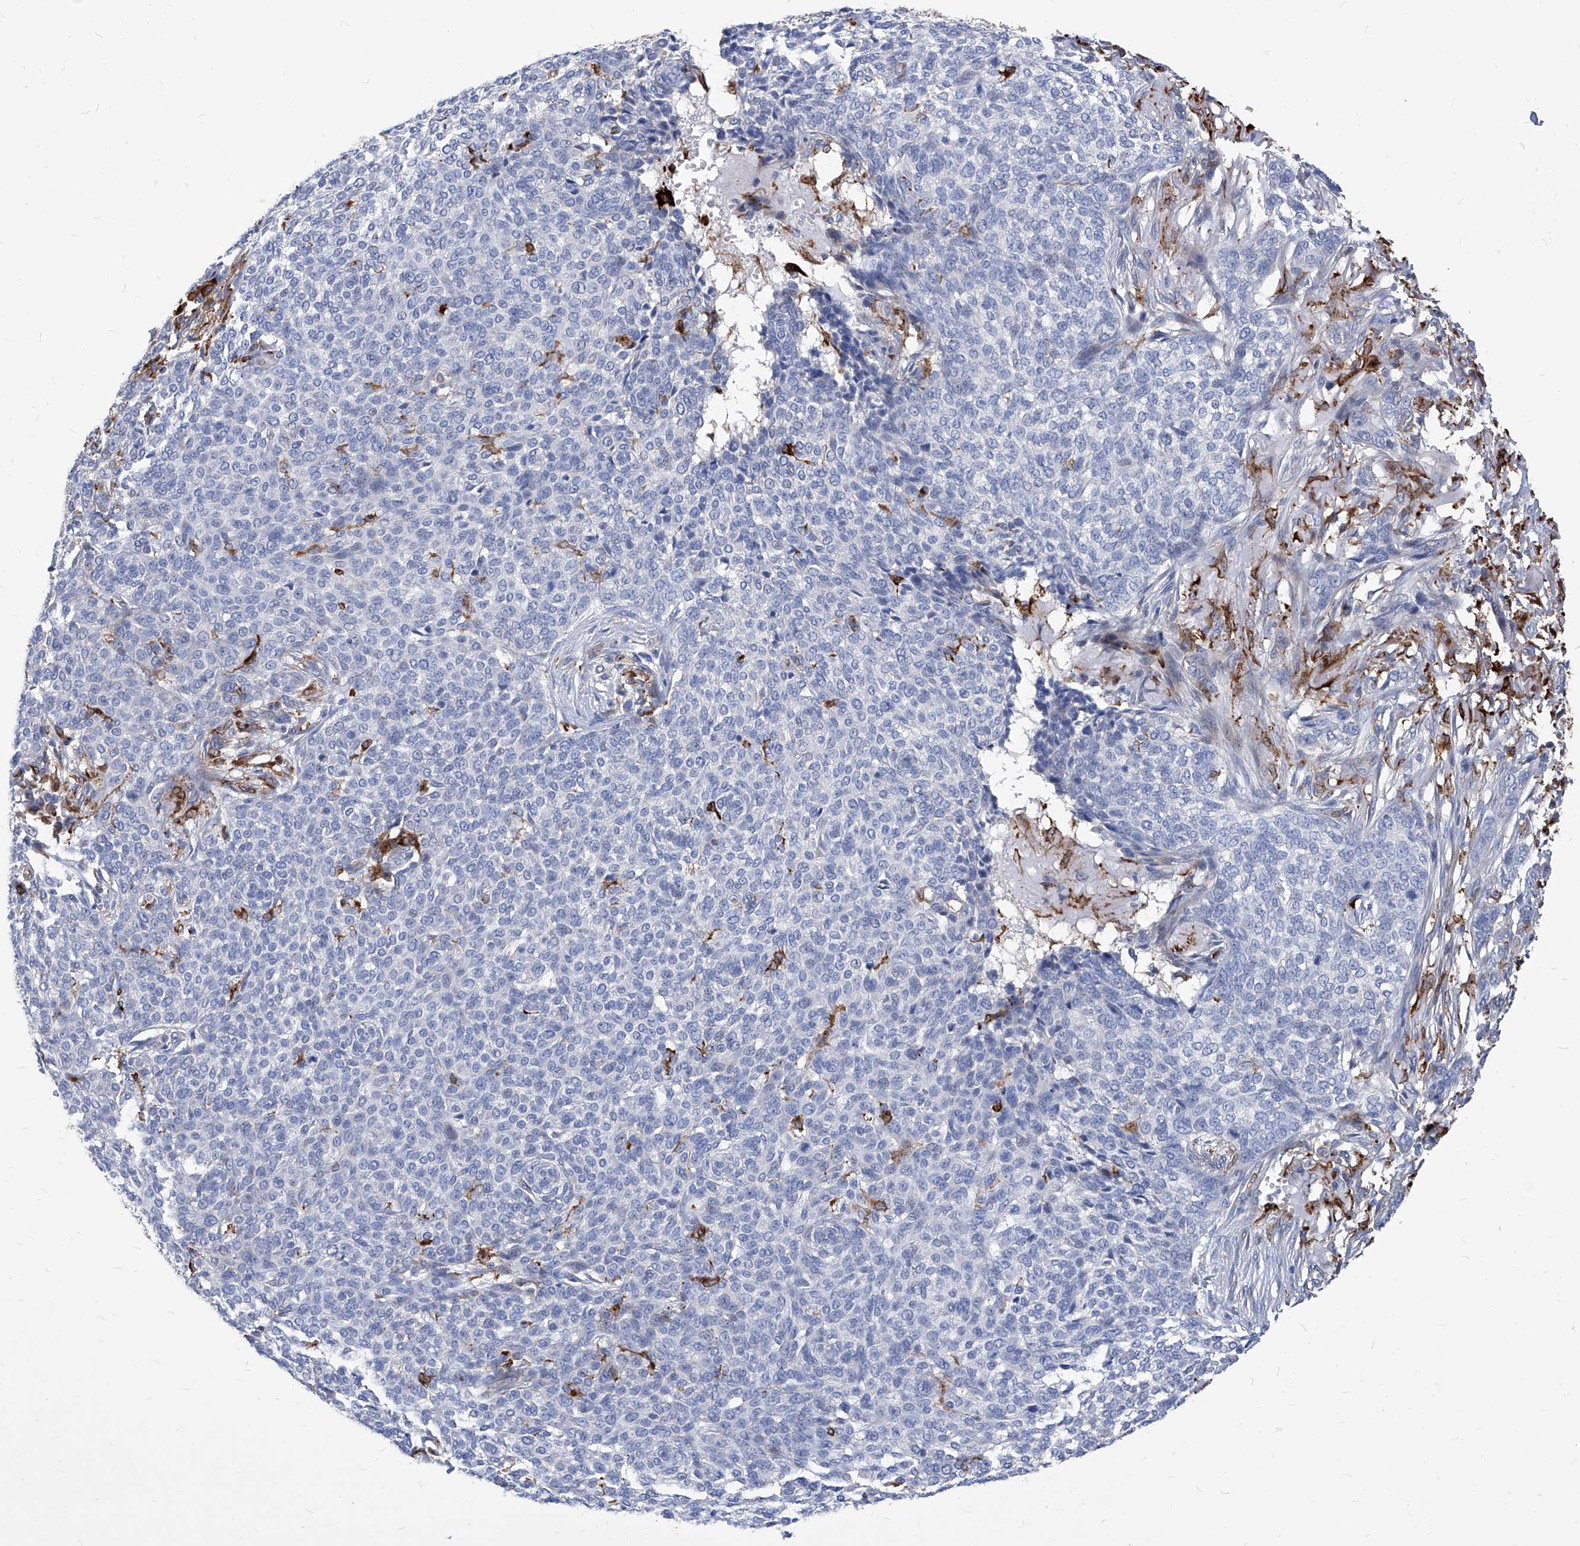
{"staining": {"intensity": "negative", "quantity": "none", "location": "none"}, "tissue": "skin cancer", "cell_type": "Tumor cells", "image_type": "cancer", "snomed": [{"axis": "morphology", "description": "Basal cell carcinoma"}, {"axis": "topography", "description": "Skin"}], "caption": "DAB immunohistochemical staining of human skin basal cell carcinoma demonstrates no significant staining in tumor cells. (Stains: DAB immunohistochemistry (IHC) with hematoxylin counter stain, Microscopy: brightfield microscopy at high magnification).", "gene": "UBOX5", "patient": {"sex": "male", "age": 85}}